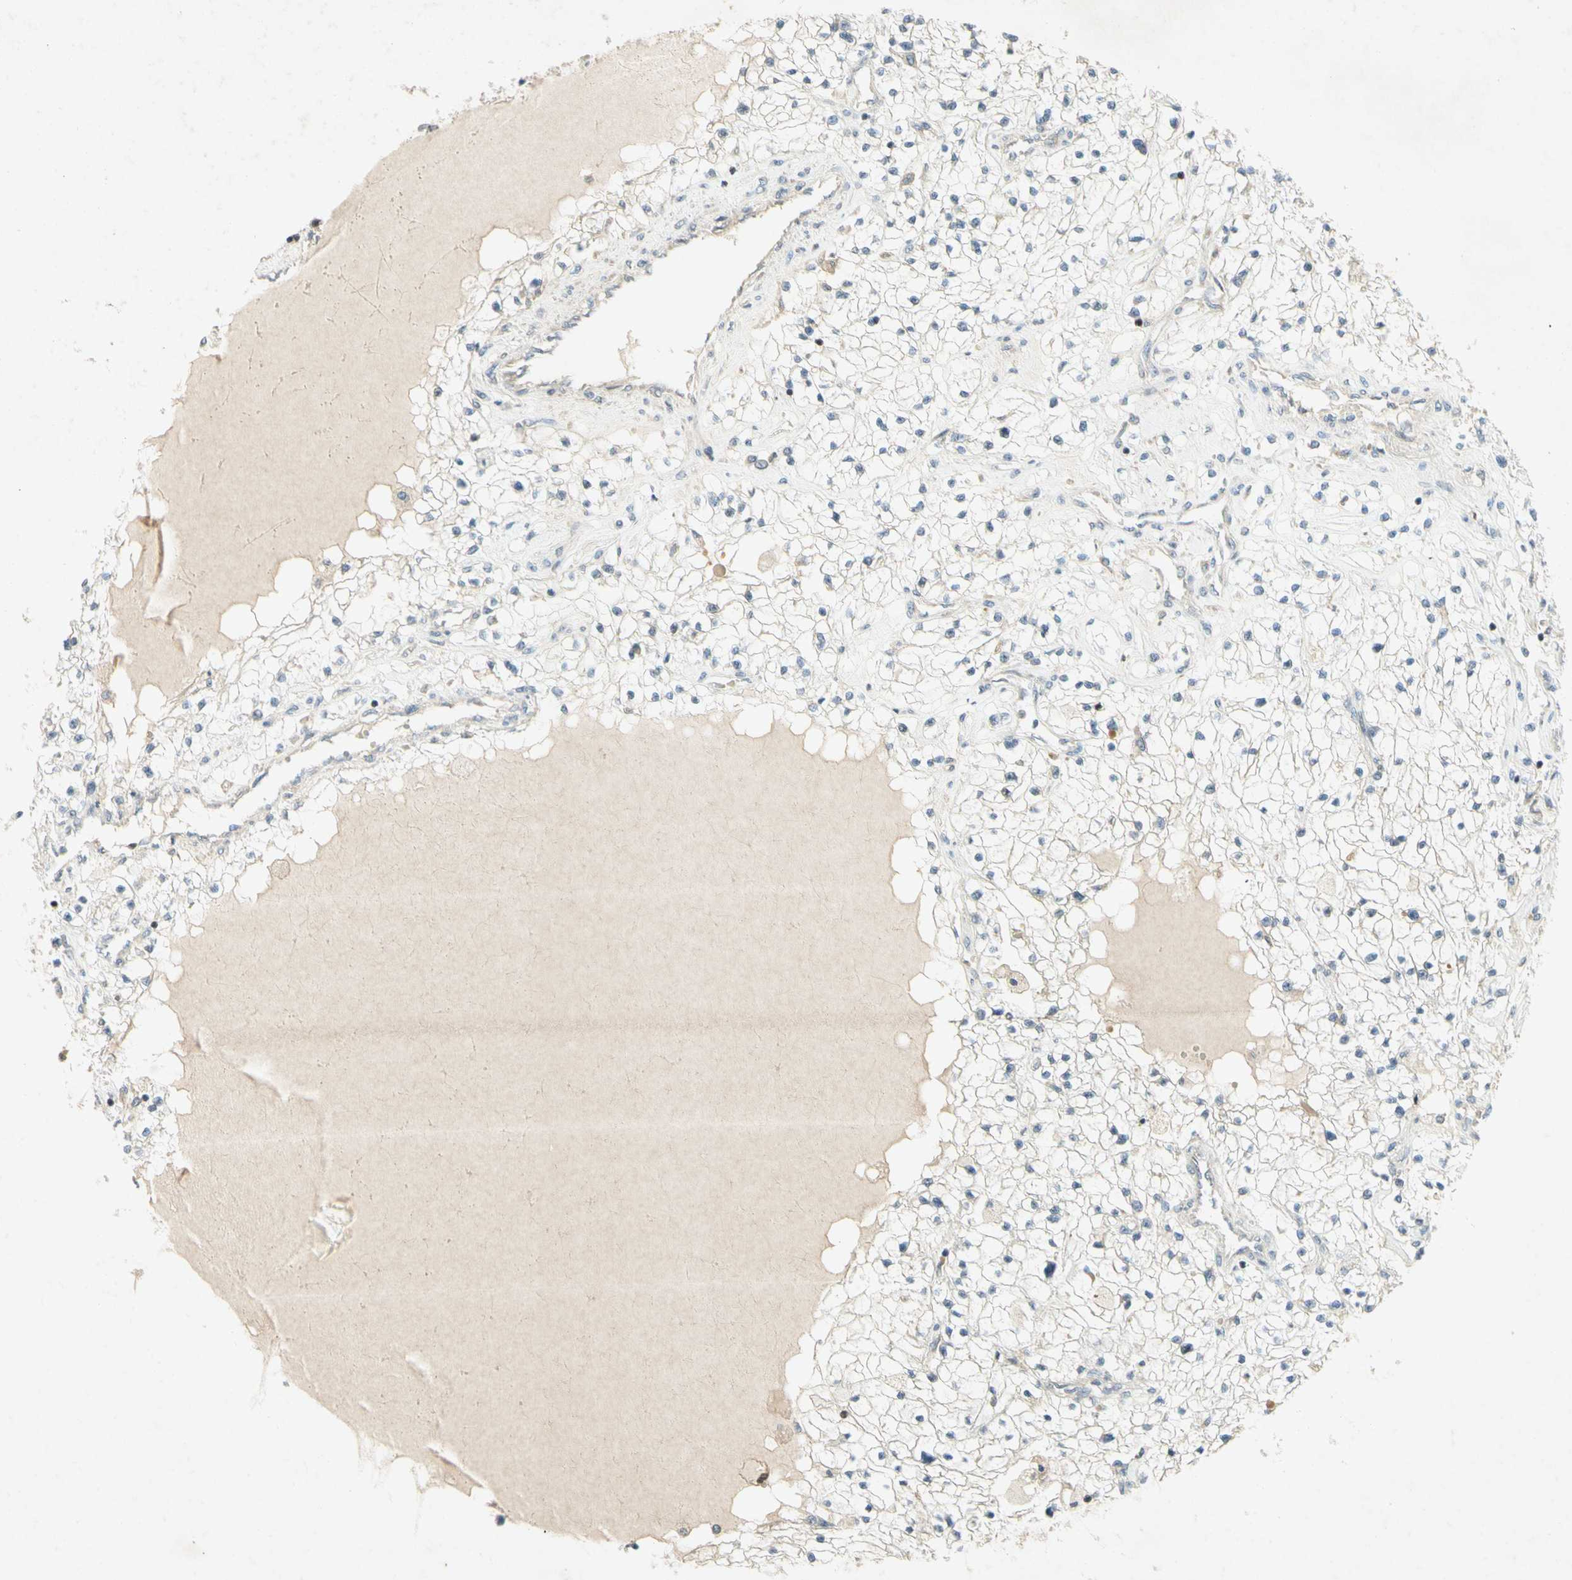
{"staining": {"intensity": "weak", "quantity": "<25%", "location": "cytoplasmic/membranous"}, "tissue": "renal cancer", "cell_type": "Tumor cells", "image_type": "cancer", "snomed": [{"axis": "morphology", "description": "Adenocarcinoma, NOS"}, {"axis": "topography", "description": "Kidney"}], "caption": "The photomicrograph reveals no staining of tumor cells in renal adenocarcinoma.", "gene": "ETF1", "patient": {"sex": "male", "age": 68}}